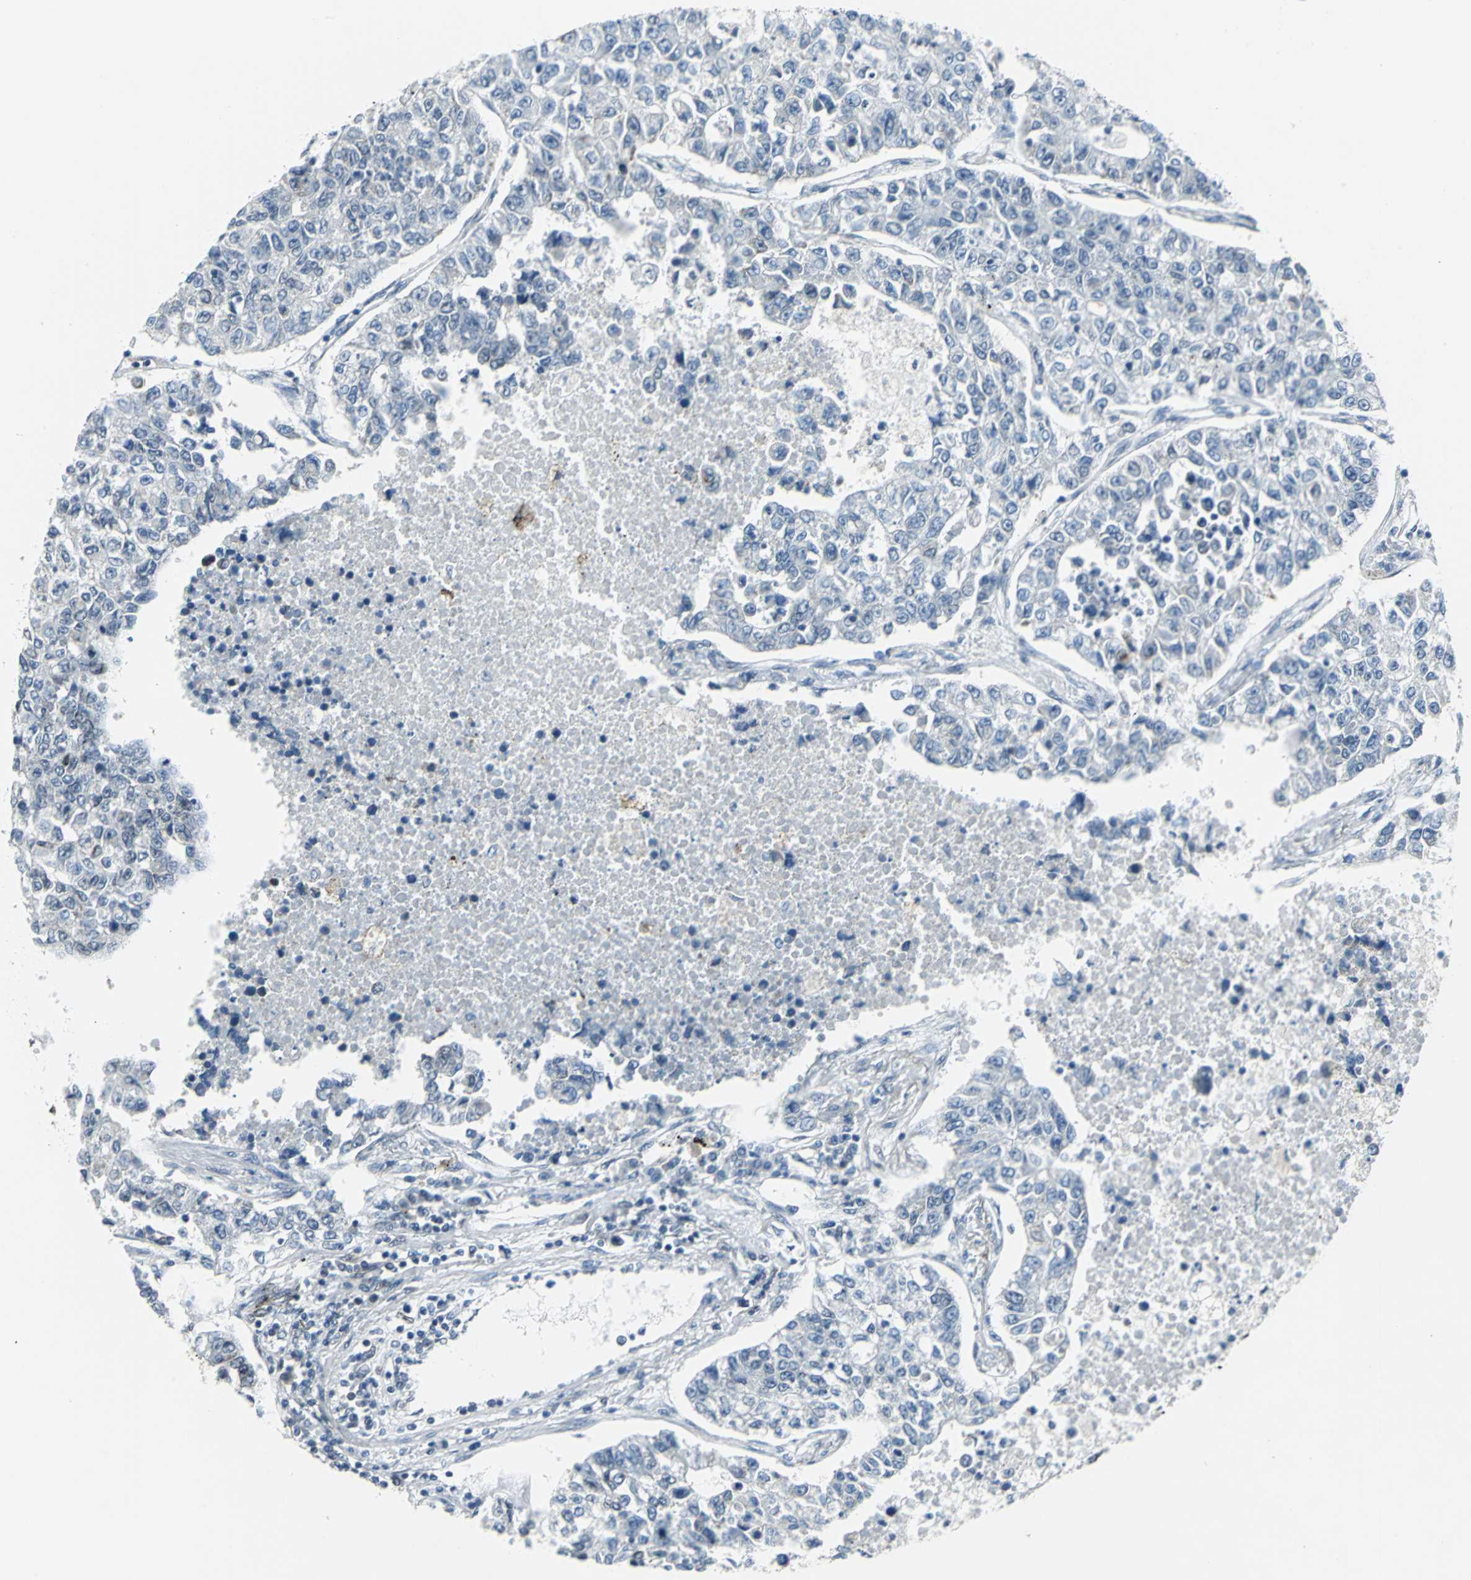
{"staining": {"intensity": "negative", "quantity": "none", "location": "none"}, "tissue": "lung cancer", "cell_type": "Tumor cells", "image_type": "cancer", "snomed": [{"axis": "morphology", "description": "Adenocarcinoma, NOS"}, {"axis": "topography", "description": "Lung"}], "caption": "A micrograph of human lung cancer (adenocarcinoma) is negative for staining in tumor cells.", "gene": "SNUPN", "patient": {"sex": "male", "age": 49}}